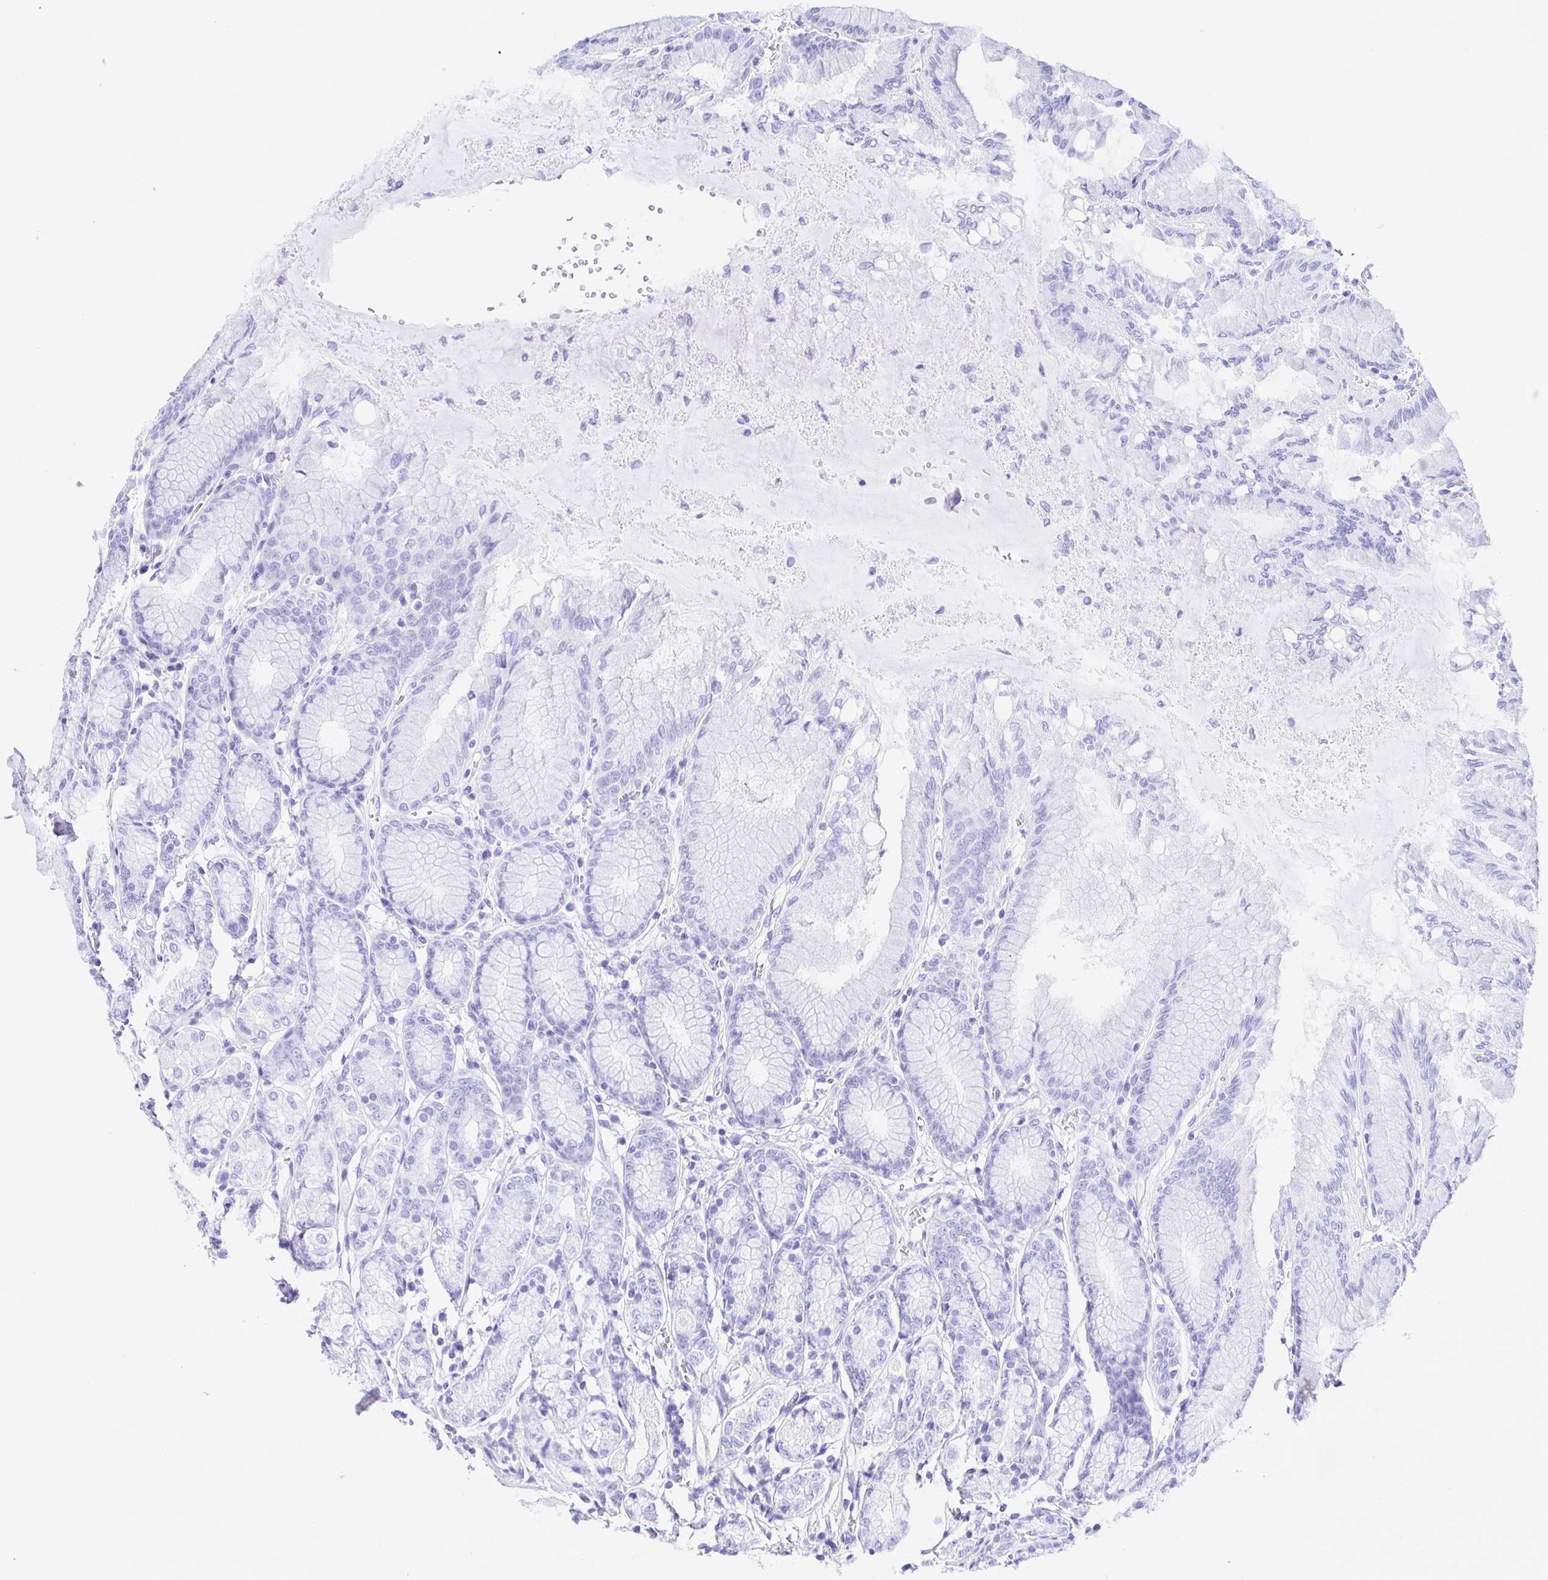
{"staining": {"intensity": "negative", "quantity": "none", "location": "none"}, "tissue": "stomach", "cell_type": "Glandular cells", "image_type": "normal", "snomed": [{"axis": "morphology", "description": "Normal tissue, NOS"}, {"axis": "topography", "description": "Stomach"}, {"axis": "topography", "description": "Stomach, lower"}], "caption": "Immunohistochemistry (IHC) micrograph of unremarkable stomach stained for a protein (brown), which exhibits no expression in glandular cells.", "gene": "TAF1D", "patient": {"sex": "male", "age": 76}}